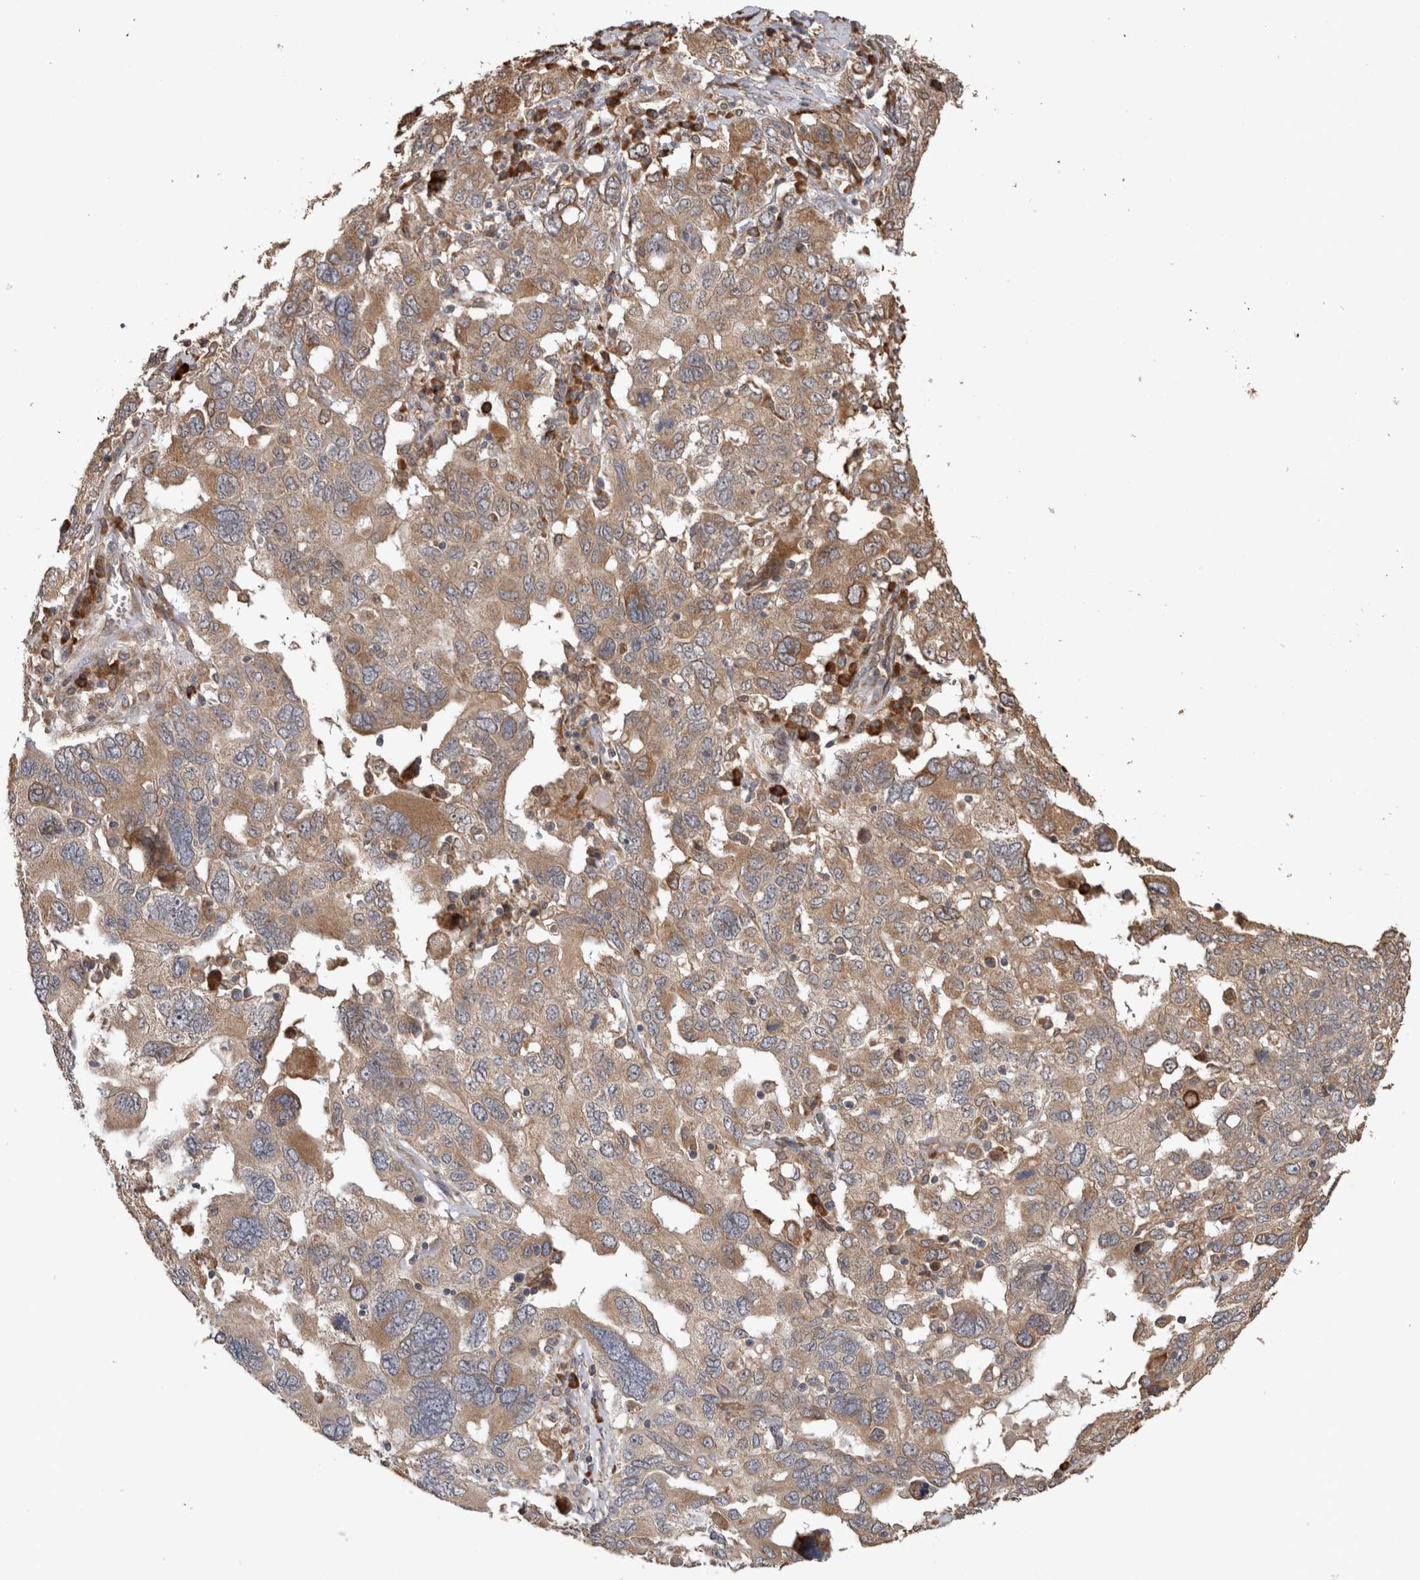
{"staining": {"intensity": "moderate", "quantity": ">75%", "location": "cytoplasmic/membranous"}, "tissue": "ovarian cancer", "cell_type": "Tumor cells", "image_type": "cancer", "snomed": [{"axis": "morphology", "description": "Carcinoma, endometroid"}, {"axis": "topography", "description": "Ovary"}], "caption": "Moderate cytoplasmic/membranous expression is present in approximately >75% of tumor cells in ovarian cancer (endometroid carcinoma).", "gene": "TBCE", "patient": {"sex": "female", "age": 62}}